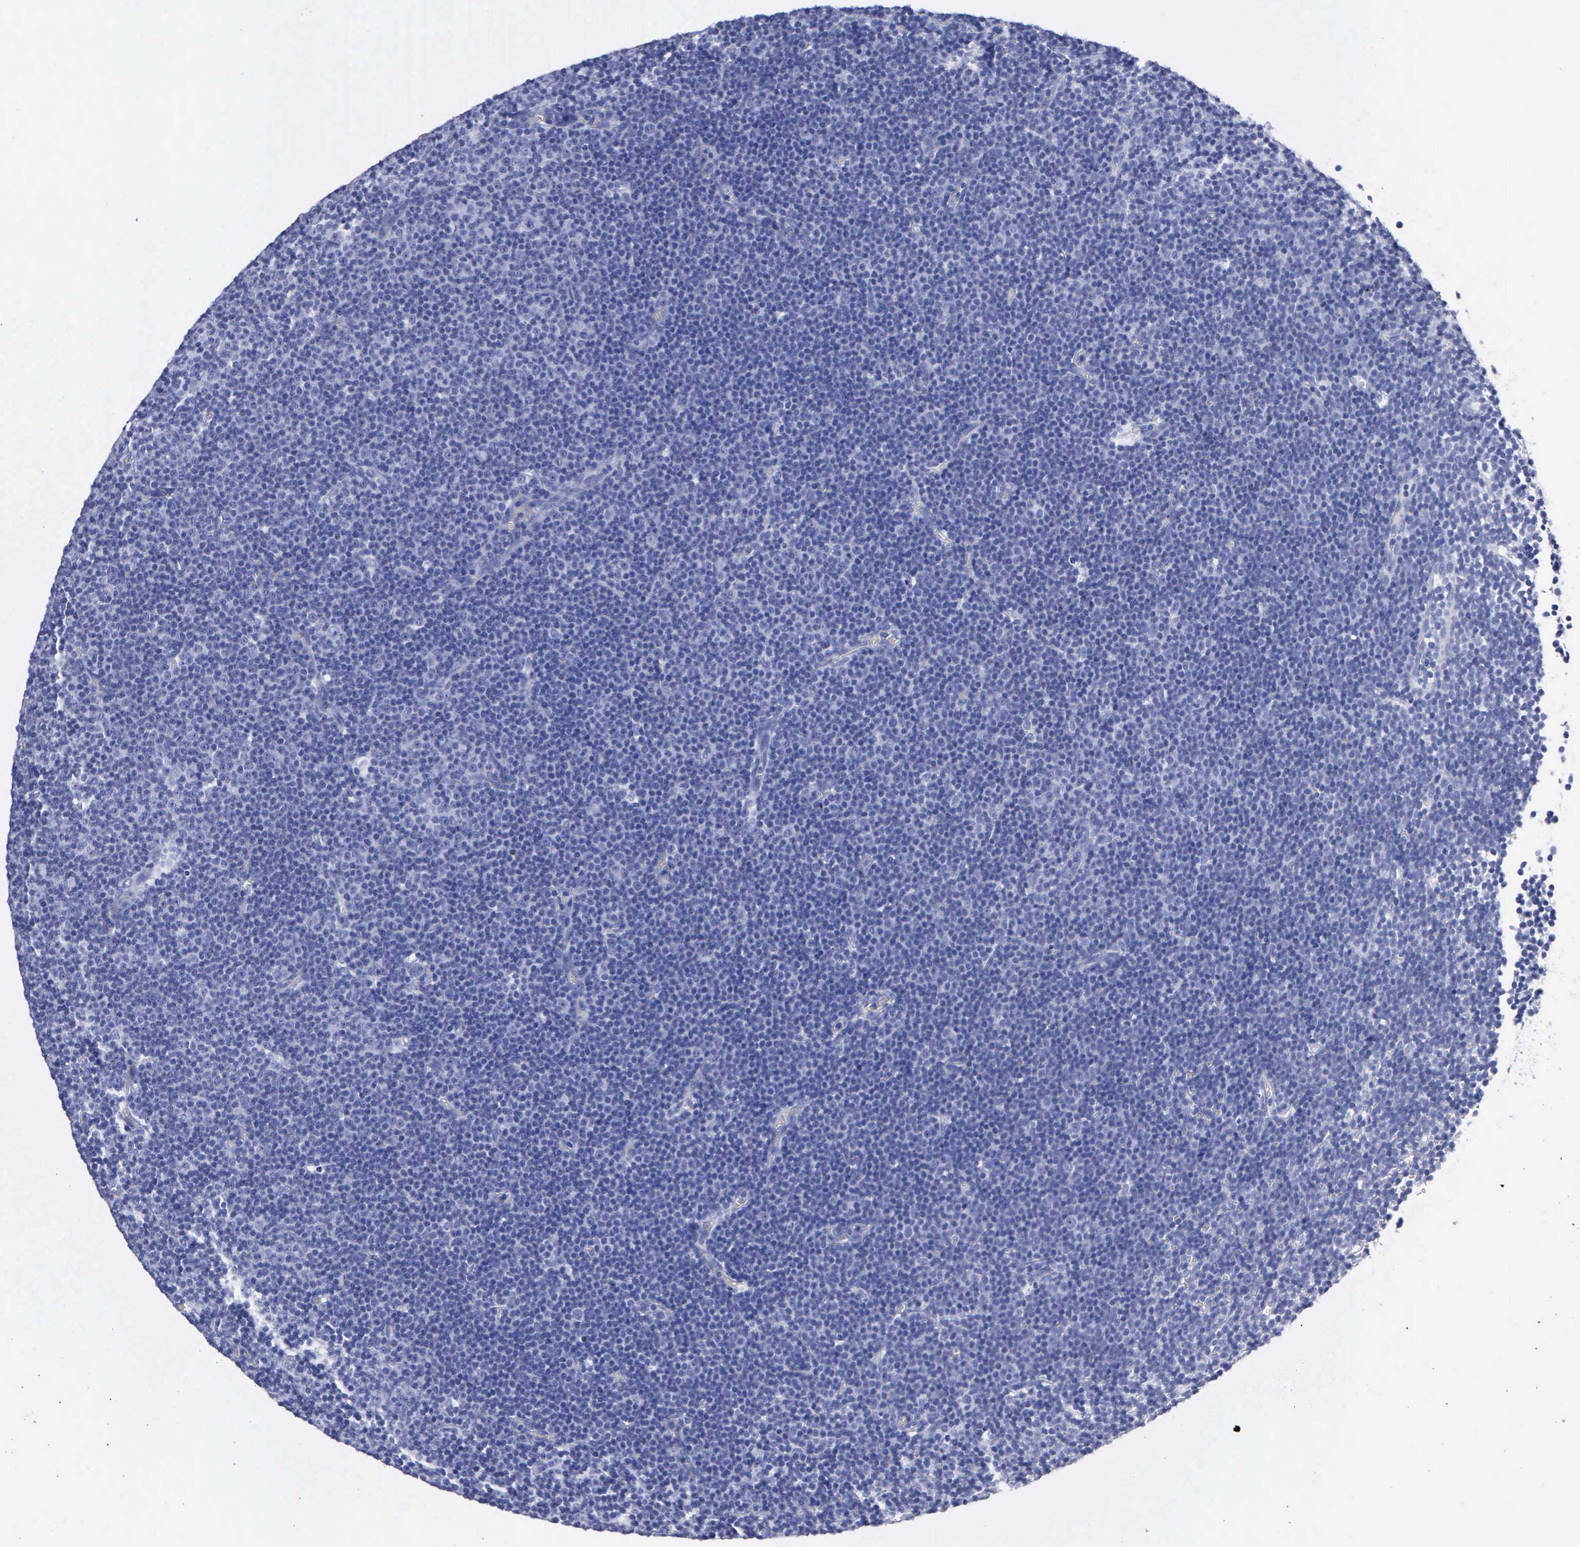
{"staining": {"intensity": "negative", "quantity": "none", "location": "none"}, "tissue": "lymphoma", "cell_type": "Tumor cells", "image_type": "cancer", "snomed": [{"axis": "morphology", "description": "Malignant lymphoma, non-Hodgkin's type, Low grade"}, {"axis": "topography", "description": "Lymph node"}], "caption": "IHC histopathology image of neoplastic tissue: human low-grade malignant lymphoma, non-Hodgkin's type stained with DAB reveals no significant protein expression in tumor cells.", "gene": "CTSG", "patient": {"sex": "male", "age": 57}}